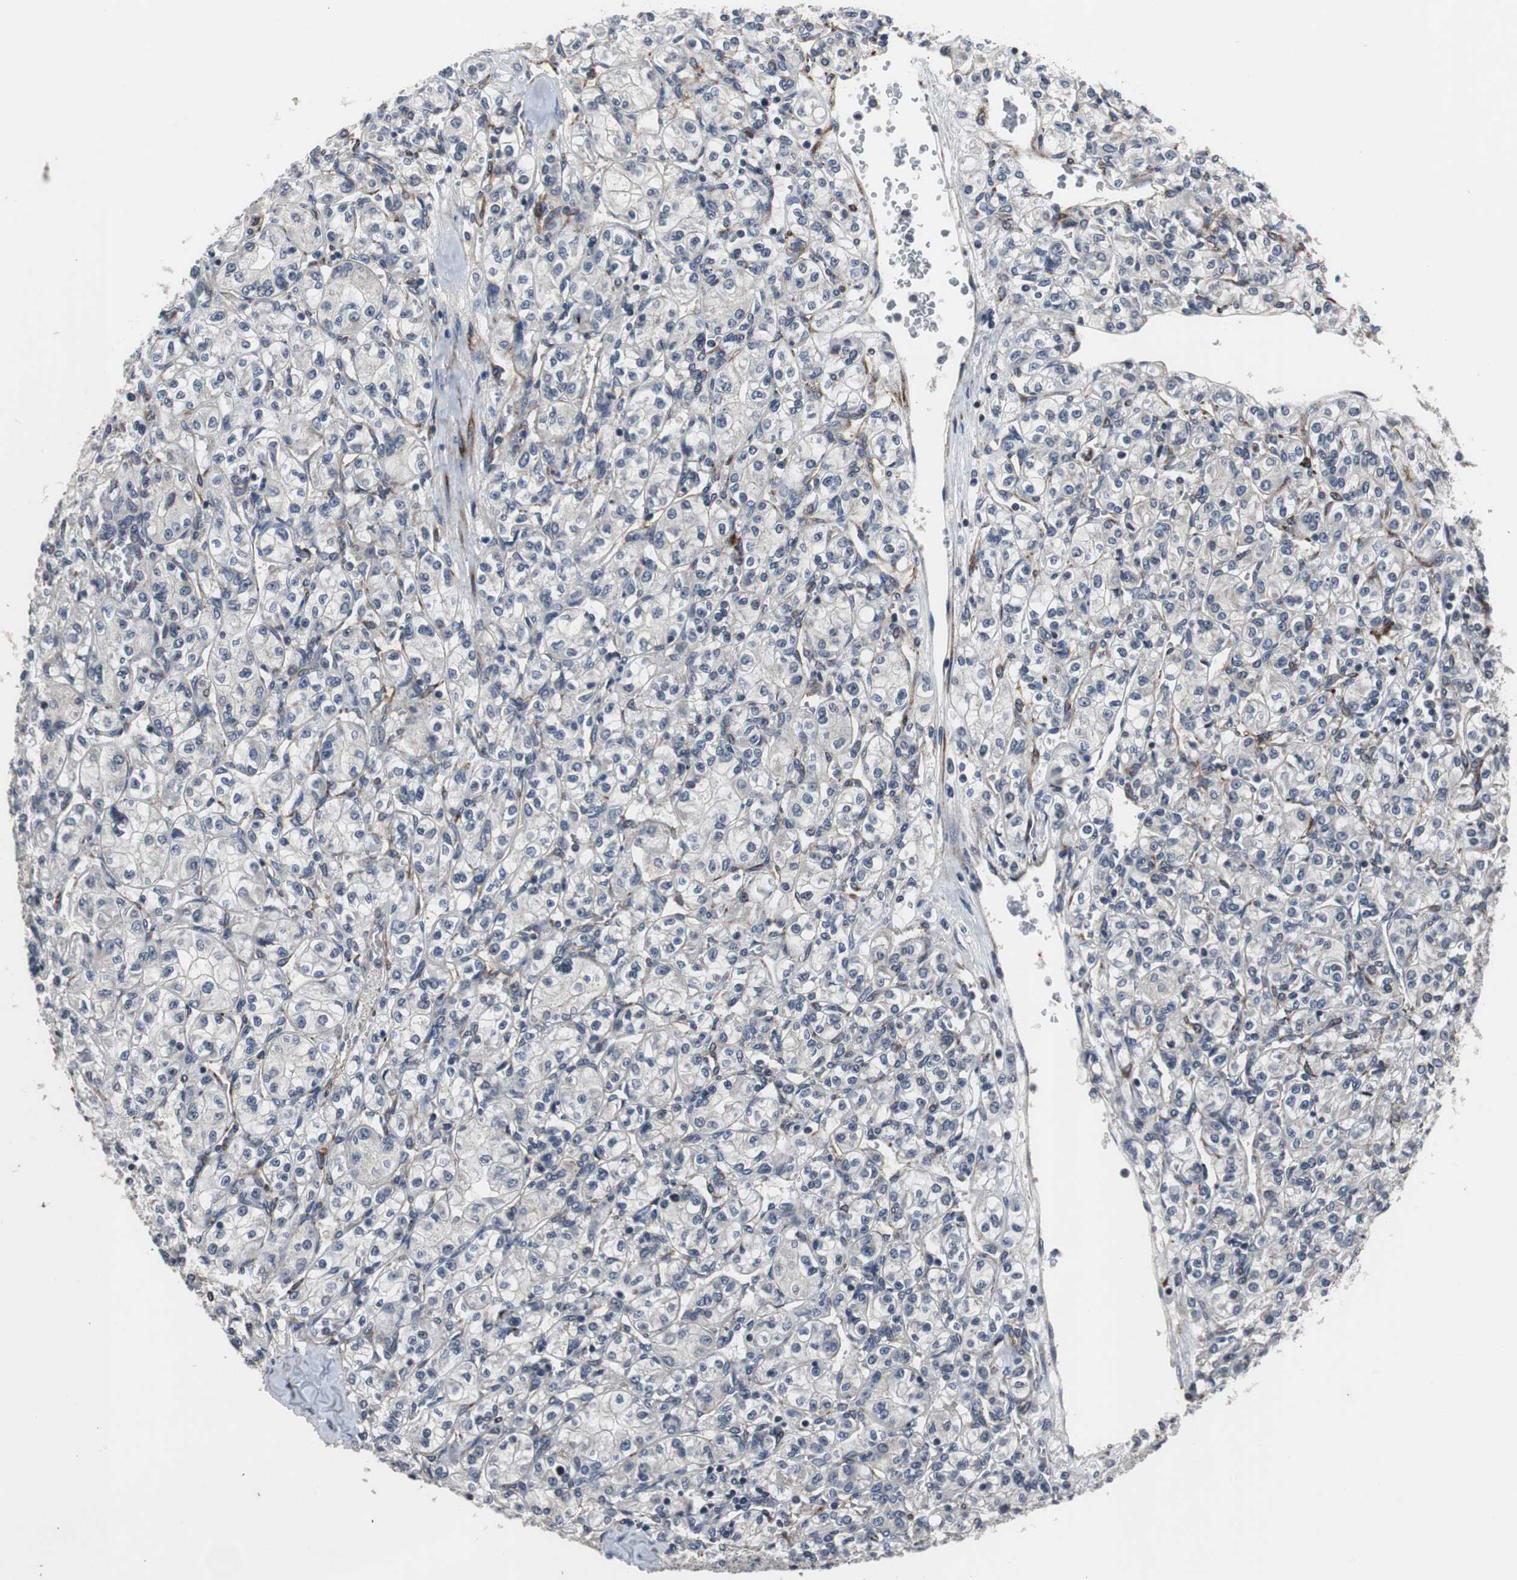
{"staining": {"intensity": "negative", "quantity": "none", "location": "none"}, "tissue": "renal cancer", "cell_type": "Tumor cells", "image_type": "cancer", "snomed": [{"axis": "morphology", "description": "Adenocarcinoma, NOS"}, {"axis": "topography", "description": "Kidney"}], "caption": "Renal cancer (adenocarcinoma) was stained to show a protein in brown. There is no significant expression in tumor cells.", "gene": "CRADD", "patient": {"sex": "male", "age": 77}}